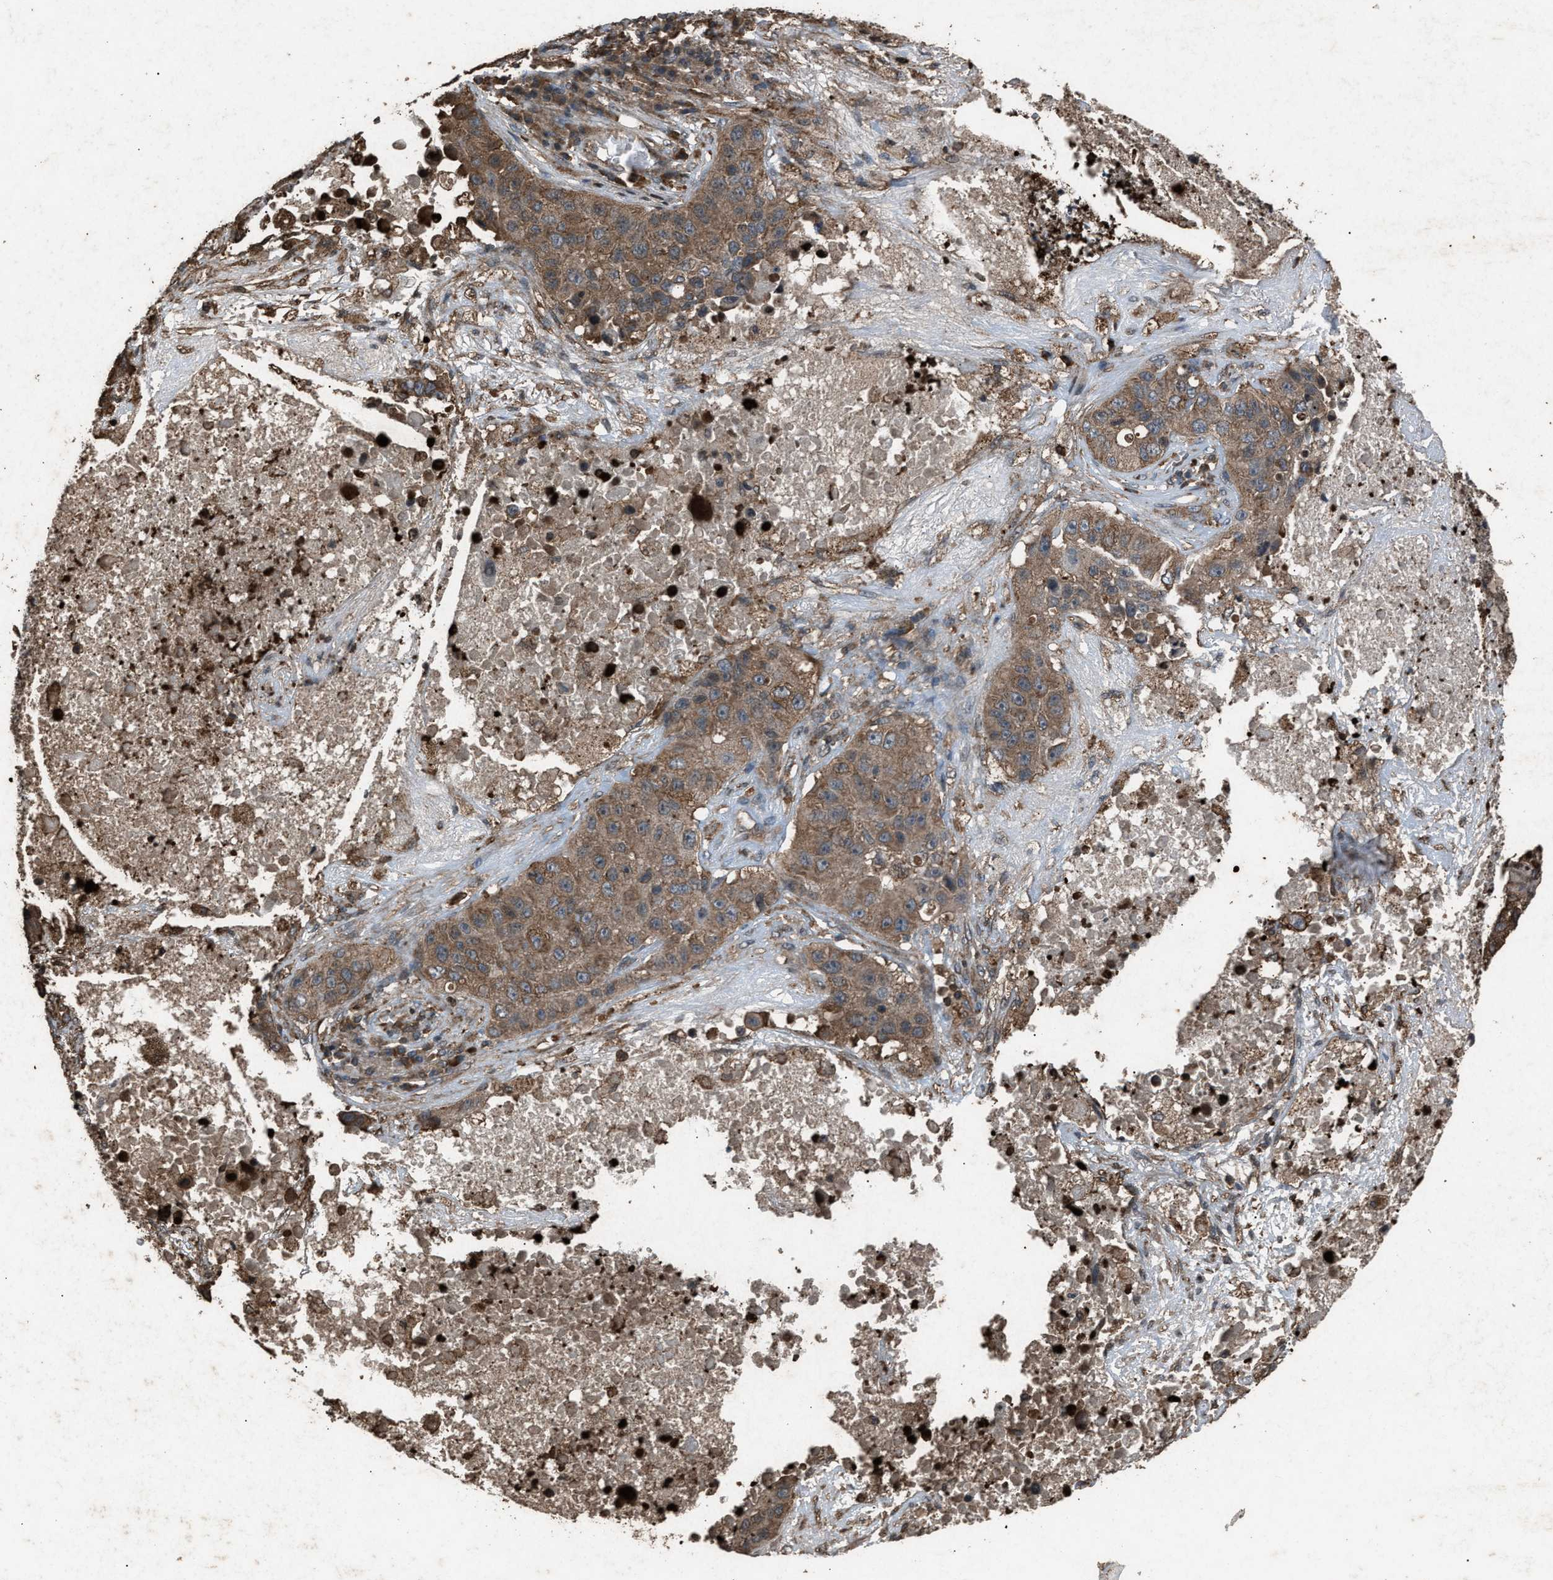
{"staining": {"intensity": "moderate", "quantity": ">75%", "location": "cytoplasmic/membranous"}, "tissue": "lung cancer", "cell_type": "Tumor cells", "image_type": "cancer", "snomed": [{"axis": "morphology", "description": "Squamous cell carcinoma, NOS"}, {"axis": "topography", "description": "Lung"}], "caption": "Tumor cells demonstrate moderate cytoplasmic/membranous expression in about >75% of cells in lung cancer (squamous cell carcinoma).", "gene": "PSMD1", "patient": {"sex": "male", "age": 57}}